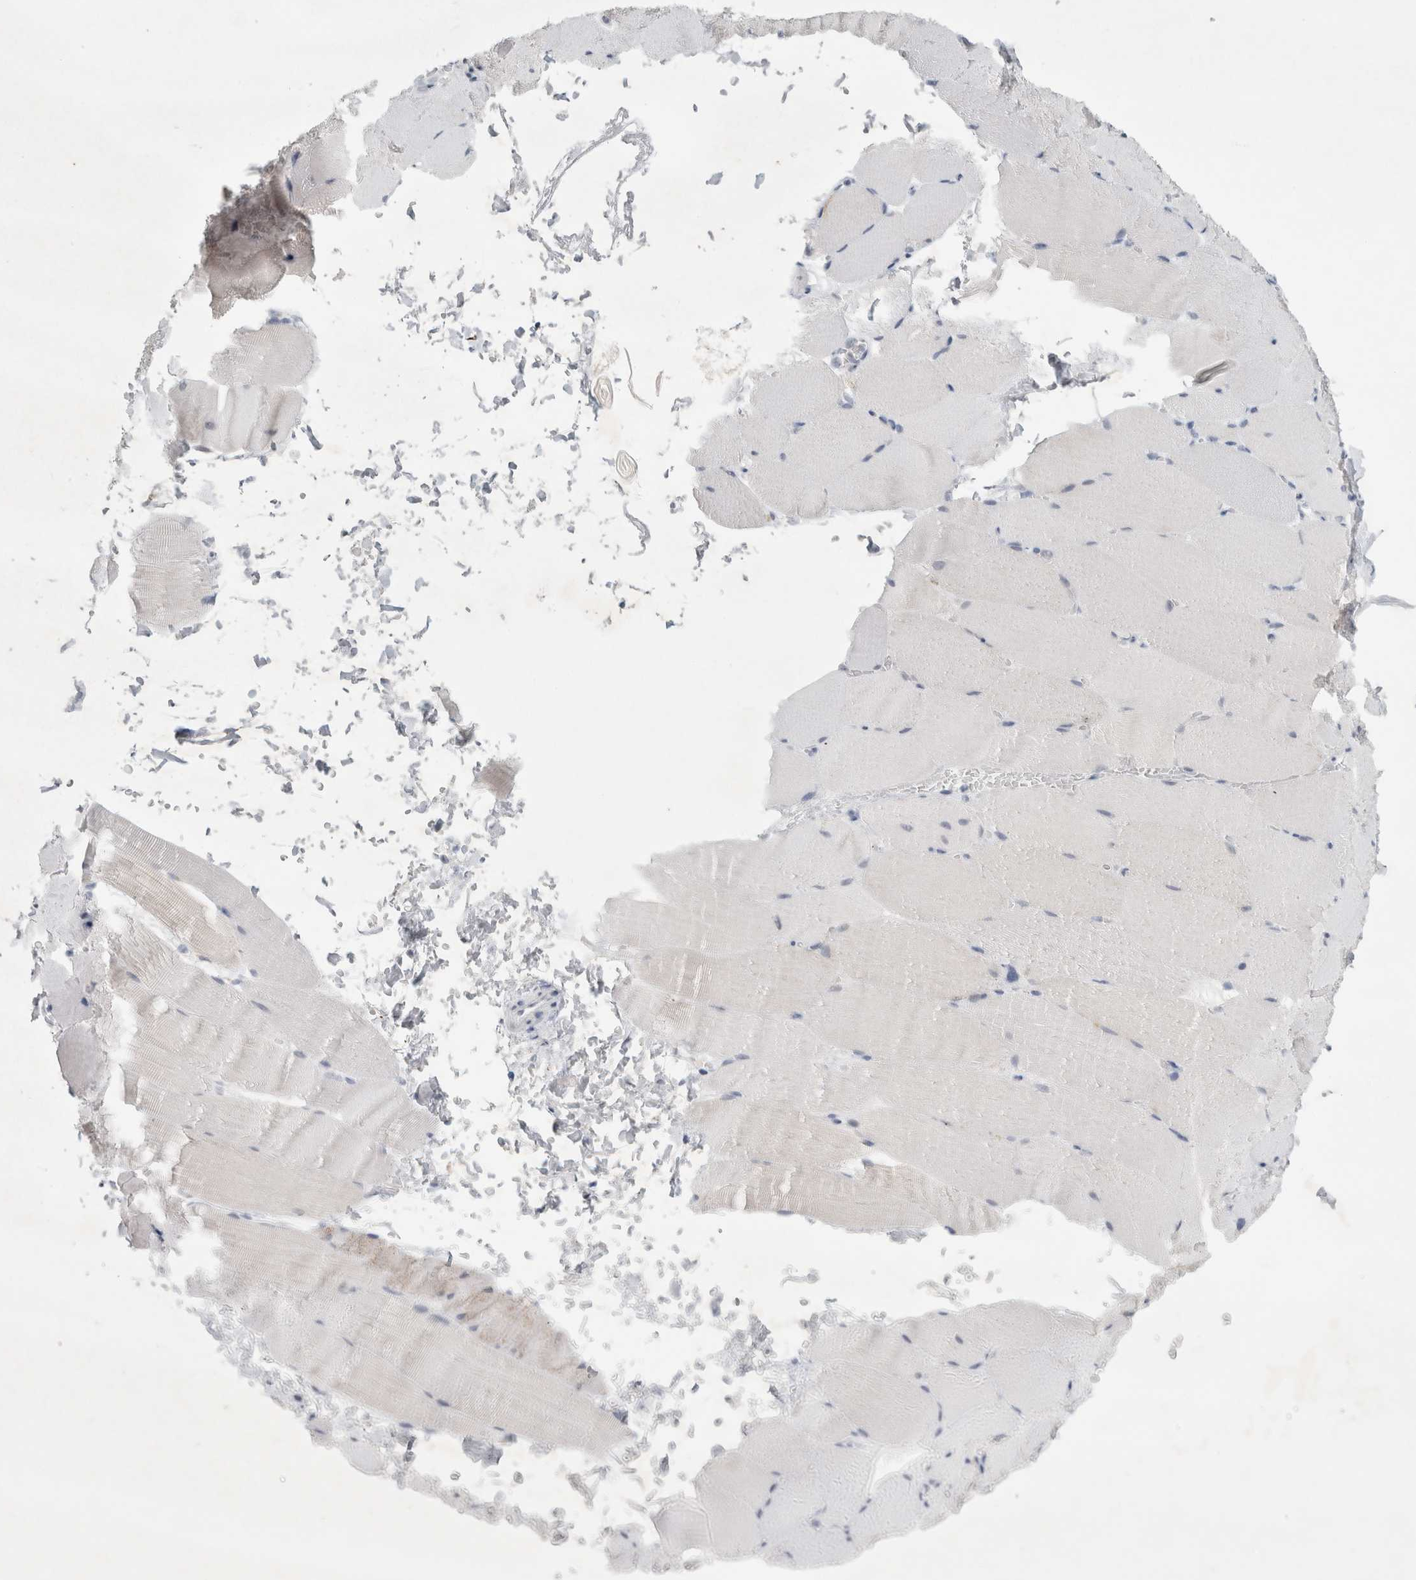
{"staining": {"intensity": "negative", "quantity": "none", "location": "none"}, "tissue": "skeletal muscle", "cell_type": "Myocytes", "image_type": "normal", "snomed": [{"axis": "morphology", "description": "Normal tissue, NOS"}, {"axis": "topography", "description": "Skeletal muscle"}, {"axis": "topography", "description": "Parathyroid gland"}], "caption": "Skeletal muscle stained for a protein using immunohistochemistry (IHC) shows no expression myocytes.", "gene": "NIPA1", "patient": {"sex": "female", "age": 37}}